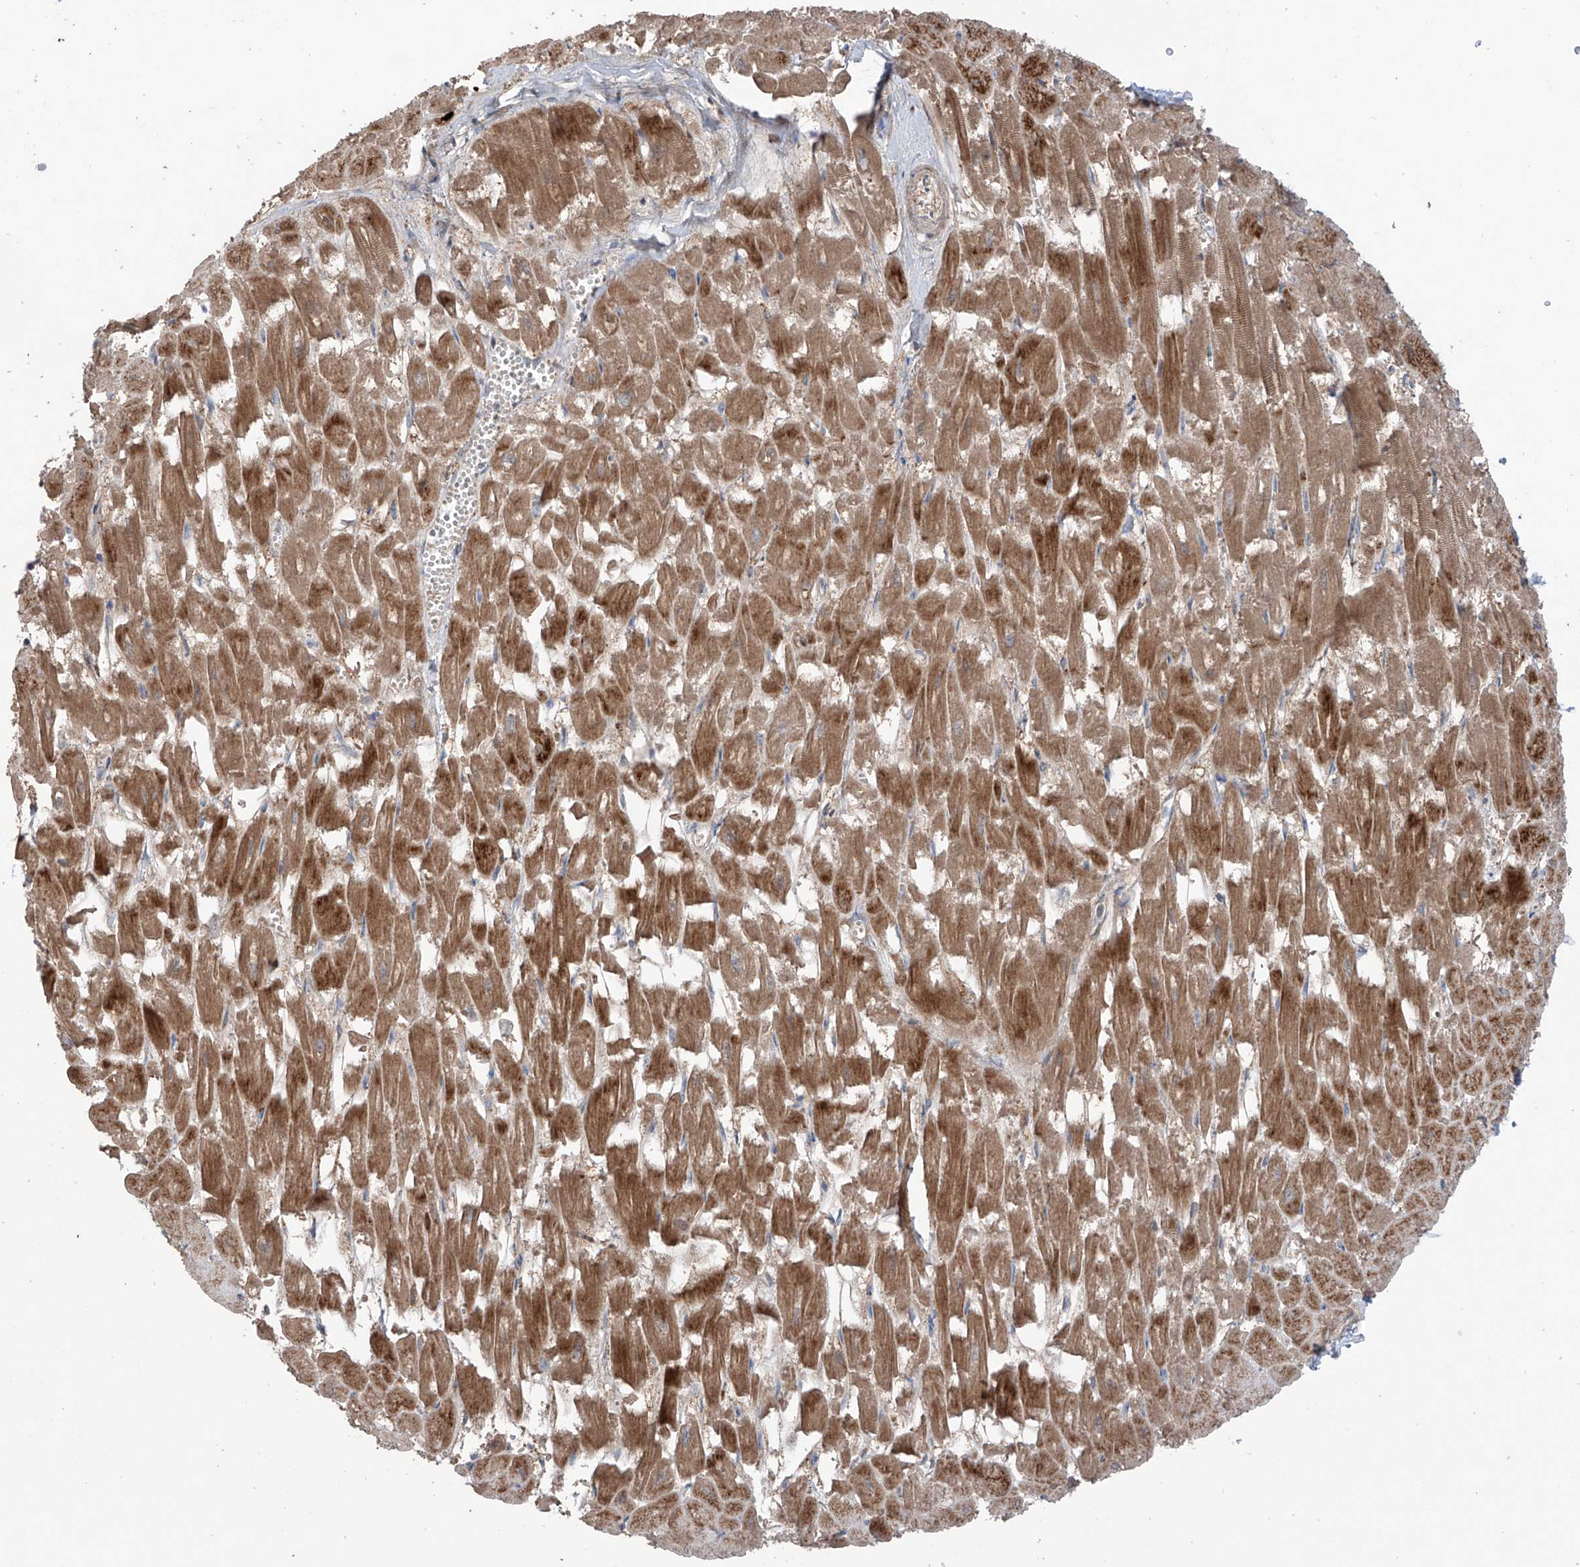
{"staining": {"intensity": "moderate", "quantity": ">75%", "location": "cytoplasmic/membranous"}, "tissue": "heart muscle", "cell_type": "Cardiomyocytes", "image_type": "normal", "snomed": [{"axis": "morphology", "description": "Normal tissue, NOS"}, {"axis": "topography", "description": "Heart"}], "caption": "Moderate cytoplasmic/membranous staining for a protein is identified in approximately >75% of cardiomyocytes of normal heart muscle using IHC.", "gene": "SAMD3", "patient": {"sex": "male", "age": 54}}